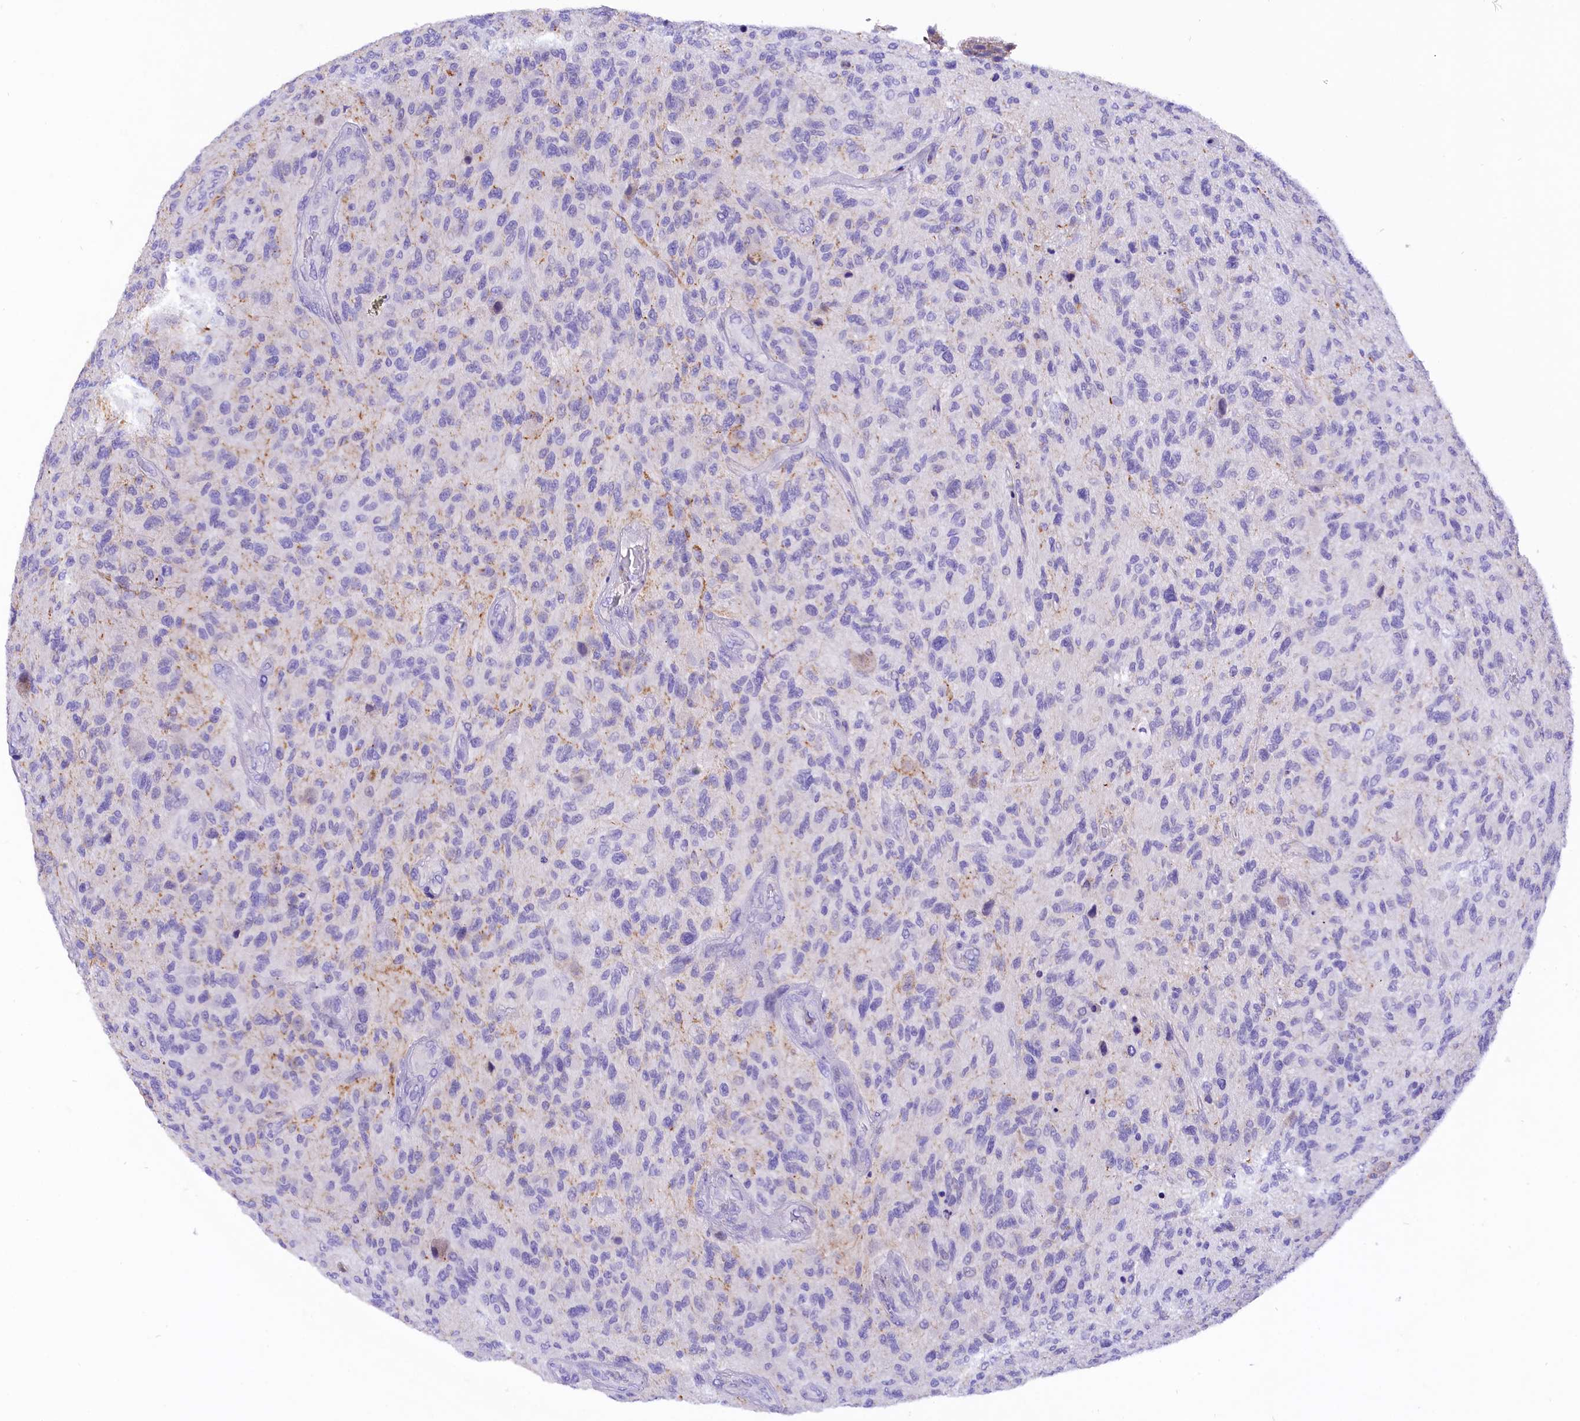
{"staining": {"intensity": "negative", "quantity": "none", "location": "none"}, "tissue": "glioma", "cell_type": "Tumor cells", "image_type": "cancer", "snomed": [{"axis": "morphology", "description": "Glioma, malignant, High grade"}, {"axis": "topography", "description": "Brain"}], "caption": "Tumor cells show no significant expression in malignant glioma (high-grade).", "gene": "COL6A5", "patient": {"sex": "male", "age": 47}}